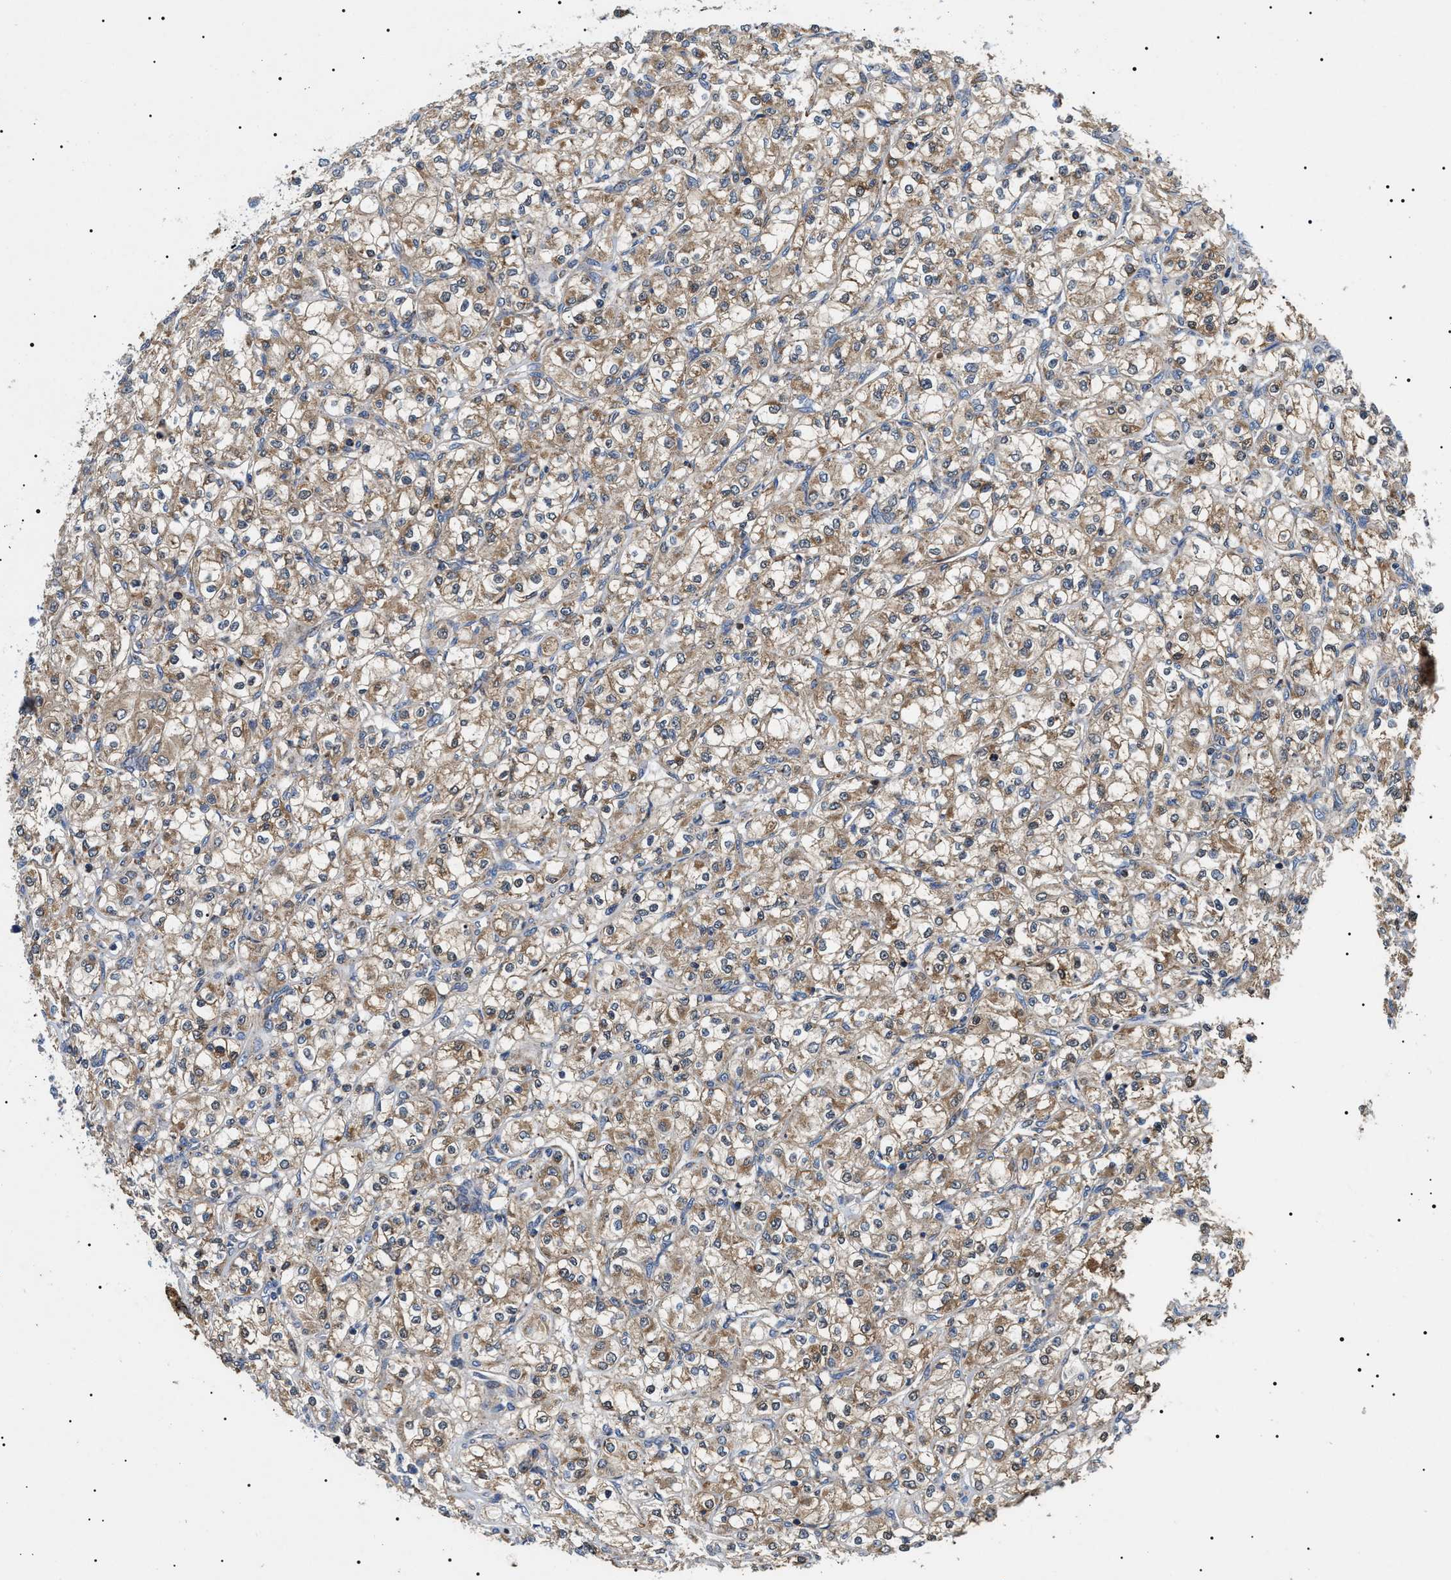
{"staining": {"intensity": "moderate", "quantity": ">75%", "location": "cytoplasmic/membranous"}, "tissue": "renal cancer", "cell_type": "Tumor cells", "image_type": "cancer", "snomed": [{"axis": "morphology", "description": "Adenocarcinoma, NOS"}, {"axis": "topography", "description": "Kidney"}], "caption": "High-magnification brightfield microscopy of adenocarcinoma (renal) stained with DAB (3,3'-diaminobenzidine) (brown) and counterstained with hematoxylin (blue). tumor cells exhibit moderate cytoplasmic/membranous positivity is identified in approximately>75% of cells.", "gene": "OXSM", "patient": {"sex": "male", "age": 77}}